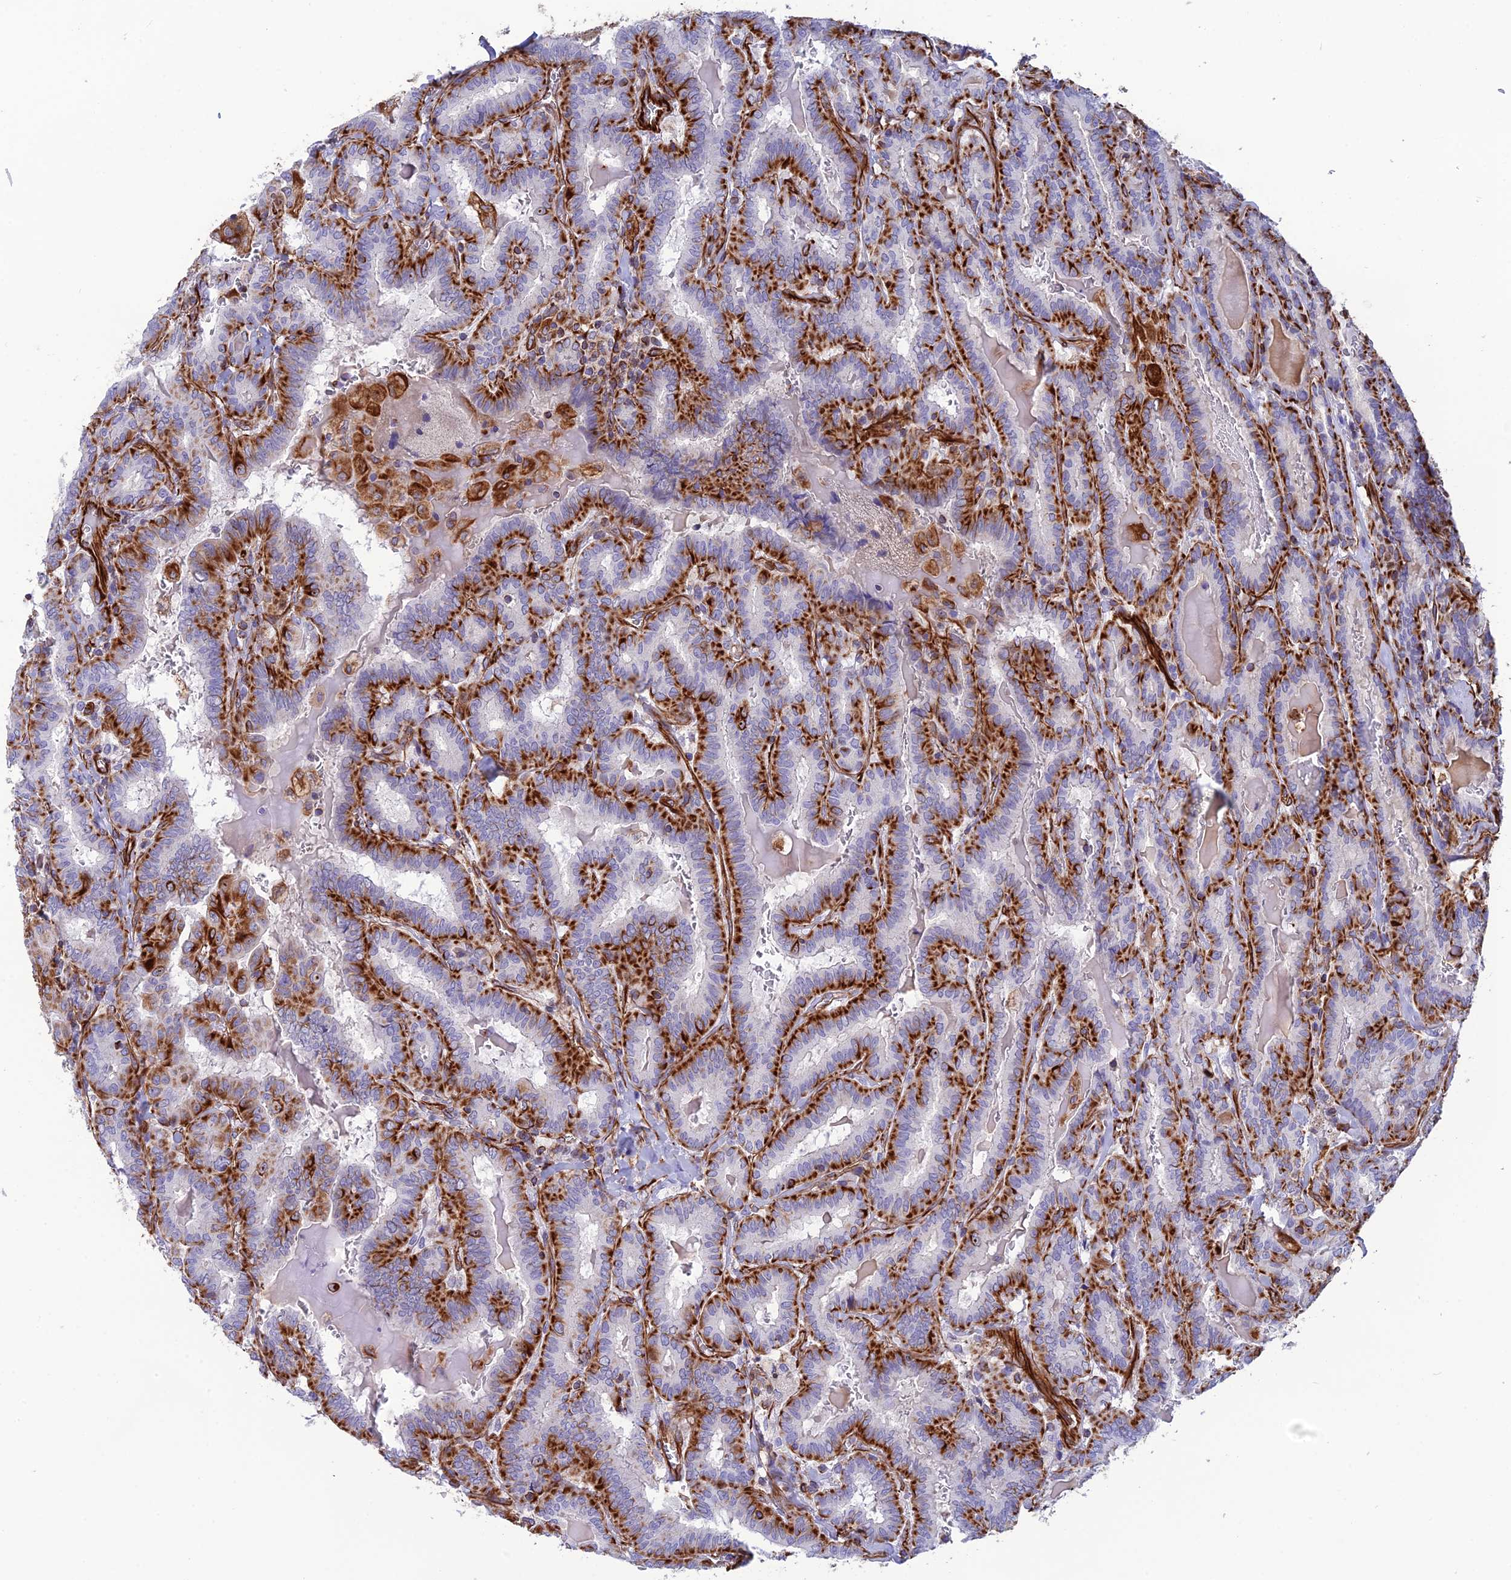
{"staining": {"intensity": "strong", "quantity": ">75%", "location": "cytoplasmic/membranous"}, "tissue": "thyroid cancer", "cell_type": "Tumor cells", "image_type": "cancer", "snomed": [{"axis": "morphology", "description": "Papillary adenocarcinoma, NOS"}, {"axis": "topography", "description": "Thyroid gland"}], "caption": "Protein positivity by IHC exhibits strong cytoplasmic/membranous positivity in about >75% of tumor cells in thyroid cancer (papillary adenocarcinoma).", "gene": "FBXL20", "patient": {"sex": "female", "age": 72}}